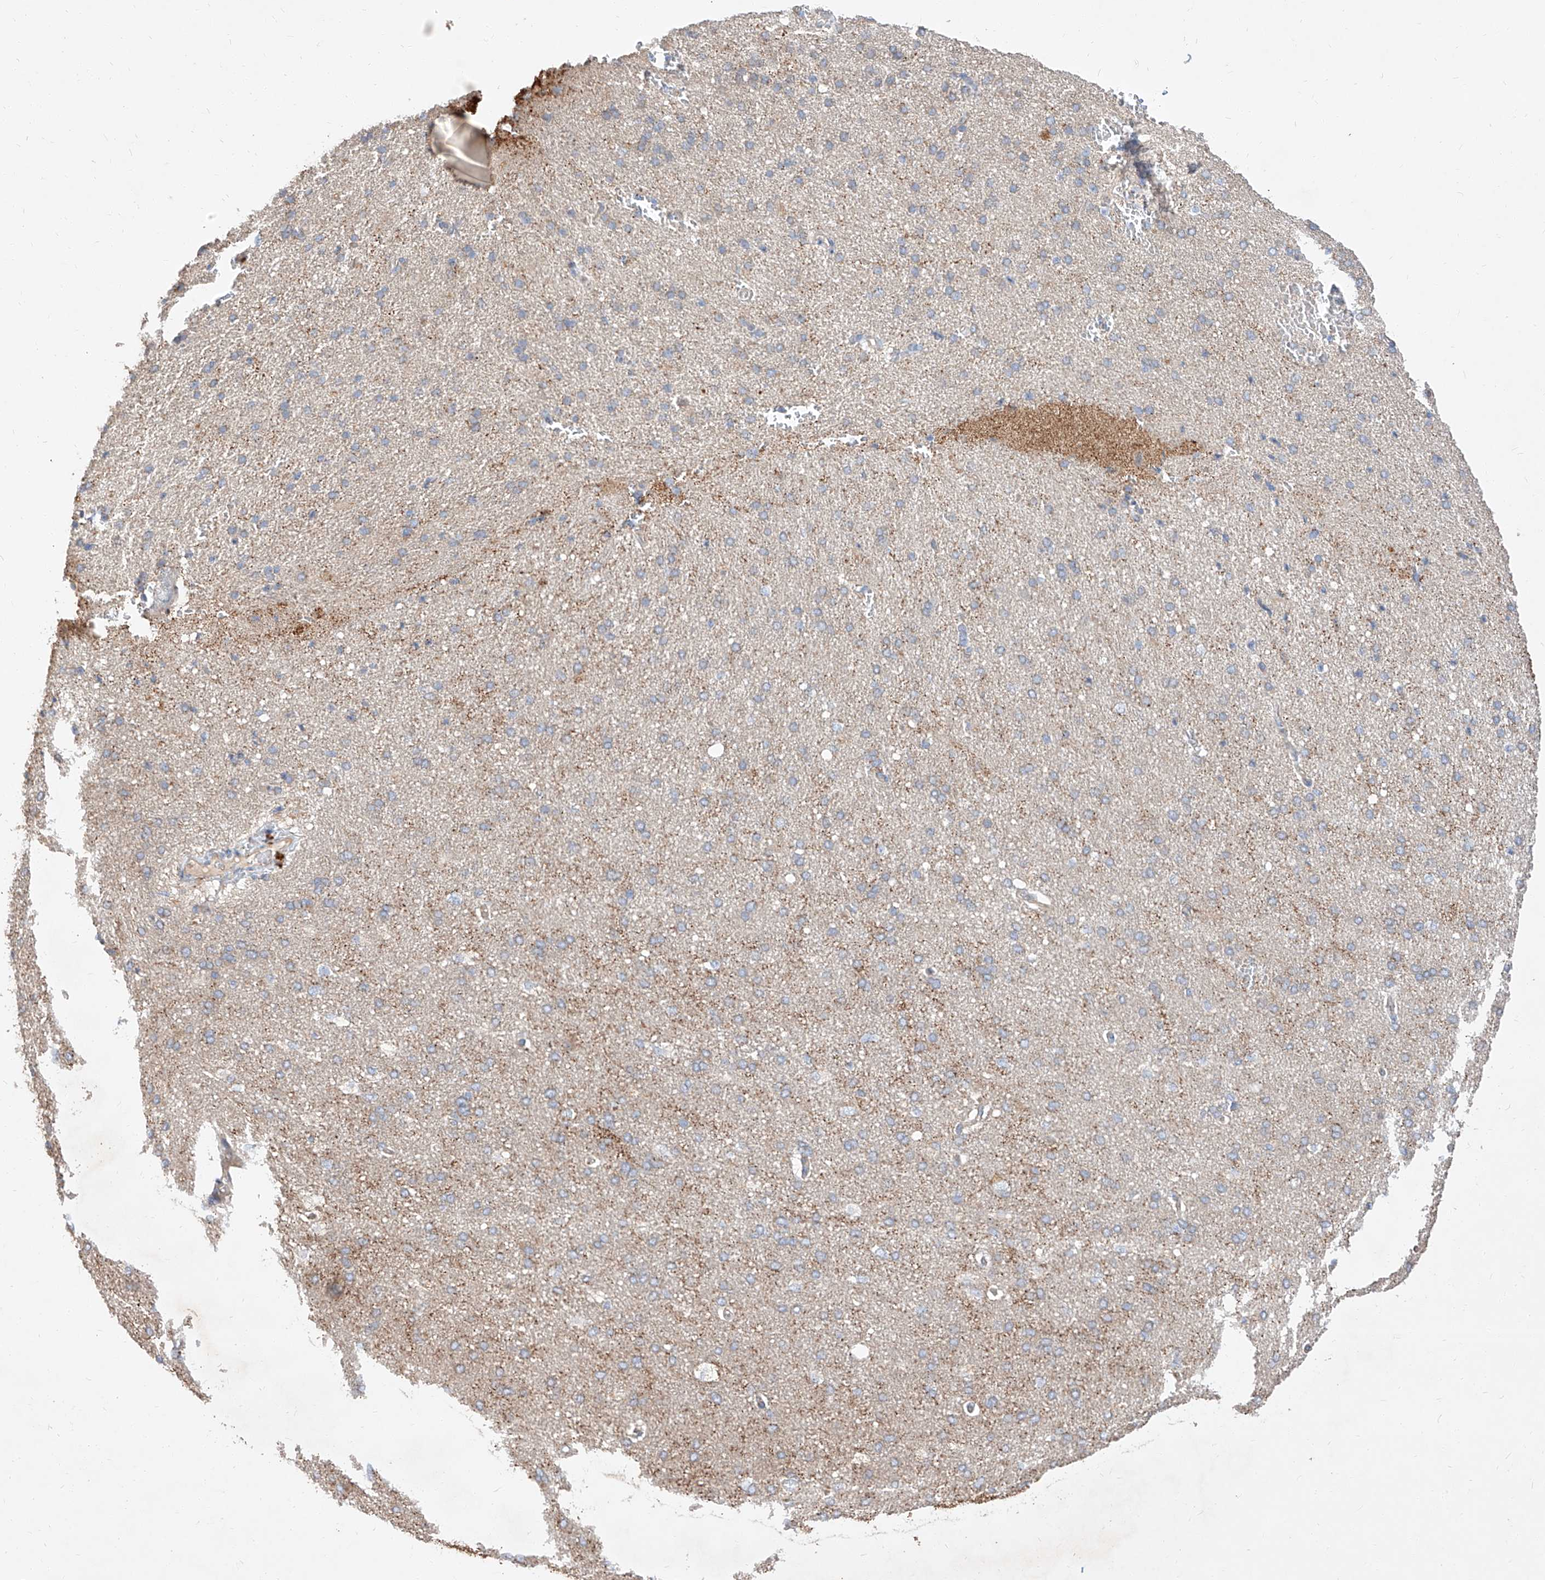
{"staining": {"intensity": "negative", "quantity": "none", "location": "none"}, "tissue": "cerebral cortex", "cell_type": "Endothelial cells", "image_type": "normal", "snomed": [{"axis": "morphology", "description": "Normal tissue, NOS"}, {"axis": "topography", "description": "Cerebral cortex"}], "caption": "Immunohistochemical staining of unremarkable cerebral cortex reveals no significant positivity in endothelial cells.", "gene": "DIRAS3", "patient": {"sex": "male", "age": 62}}